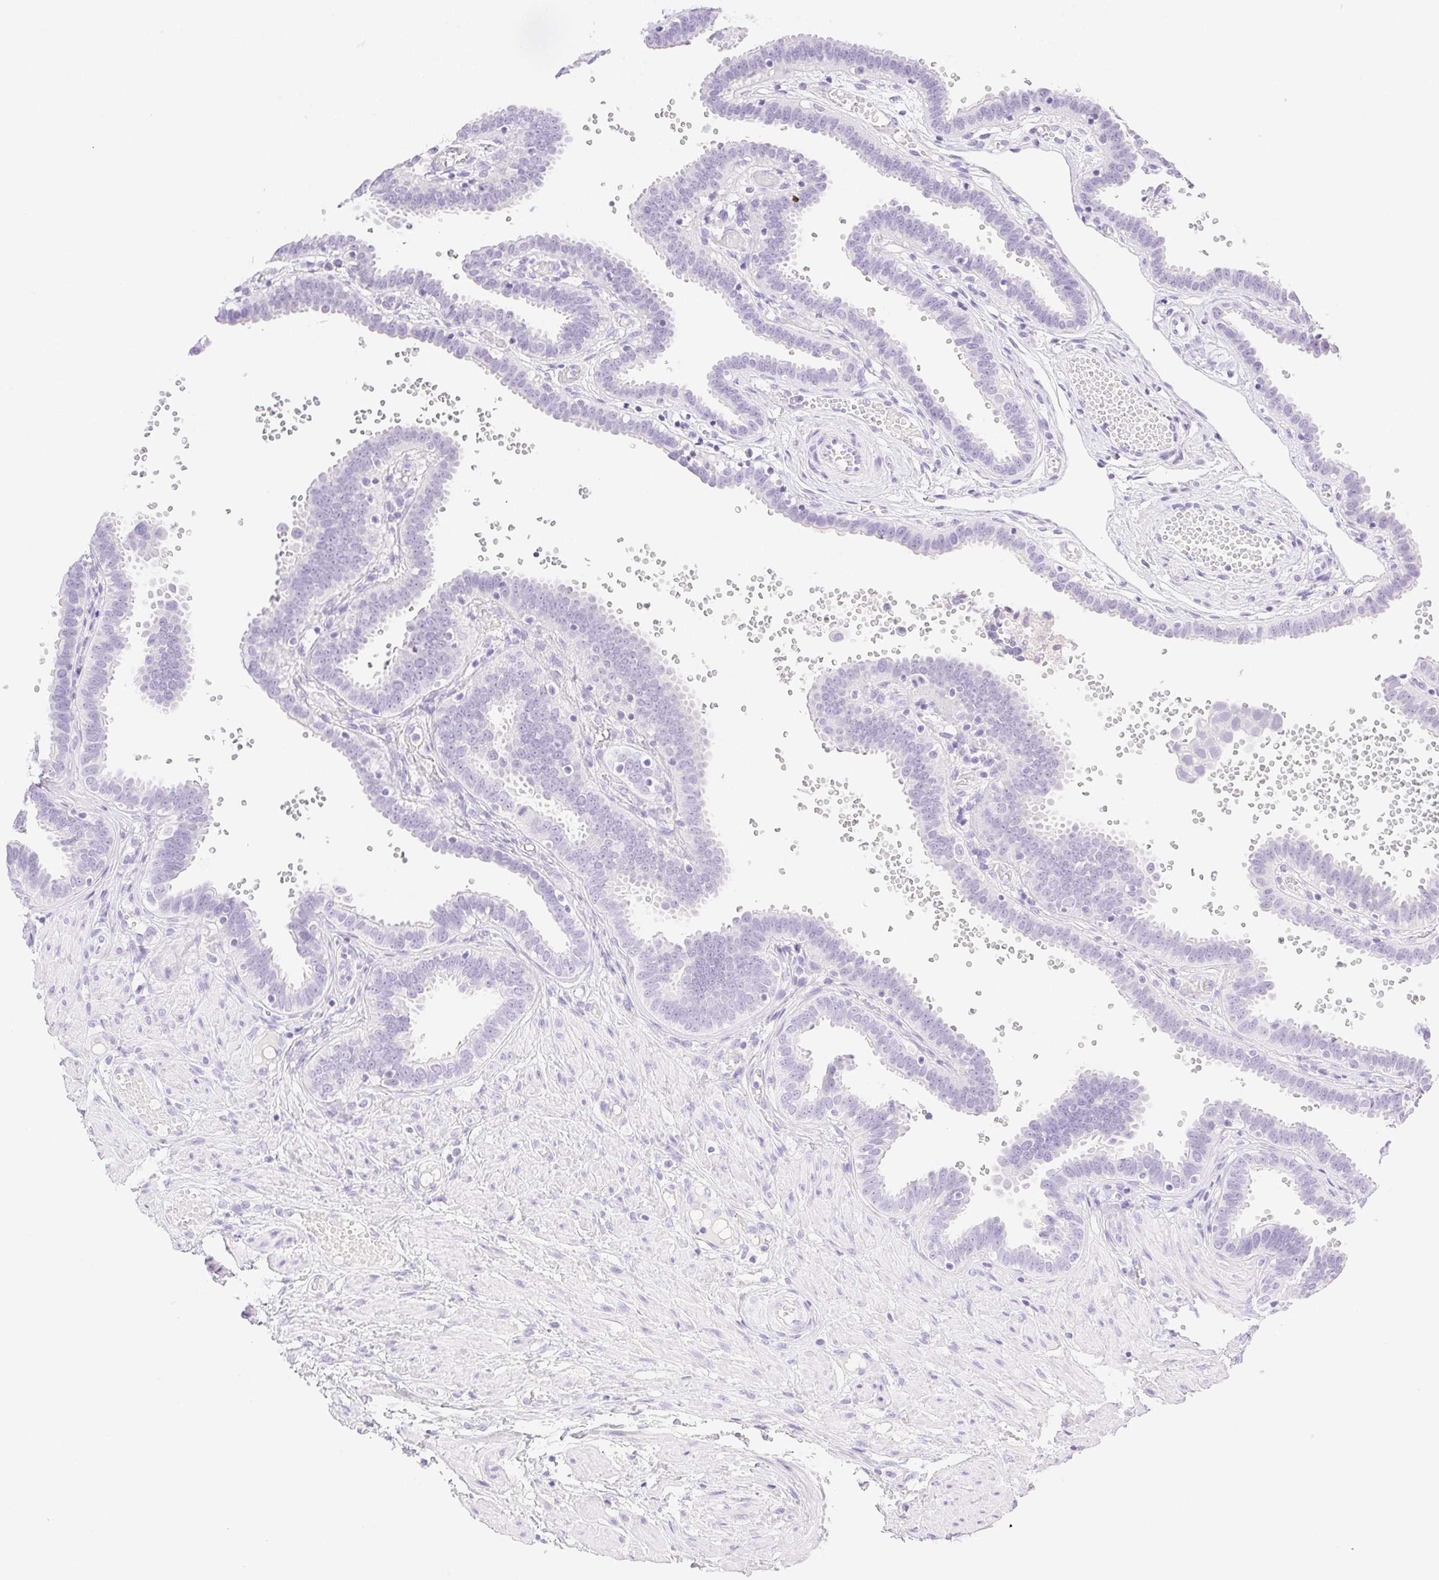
{"staining": {"intensity": "negative", "quantity": "none", "location": "none"}, "tissue": "fallopian tube", "cell_type": "Glandular cells", "image_type": "normal", "snomed": [{"axis": "morphology", "description": "Normal tissue, NOS"}, {"axis": "topography", "description": "Fallopian tube"}], "caption": "This is an immunohistochemistry micrograph of benign fallopian tube. There is no expression in glandular cells.", "gene": "SPACA4", "patient": {"sex": "female", "age": 37}}